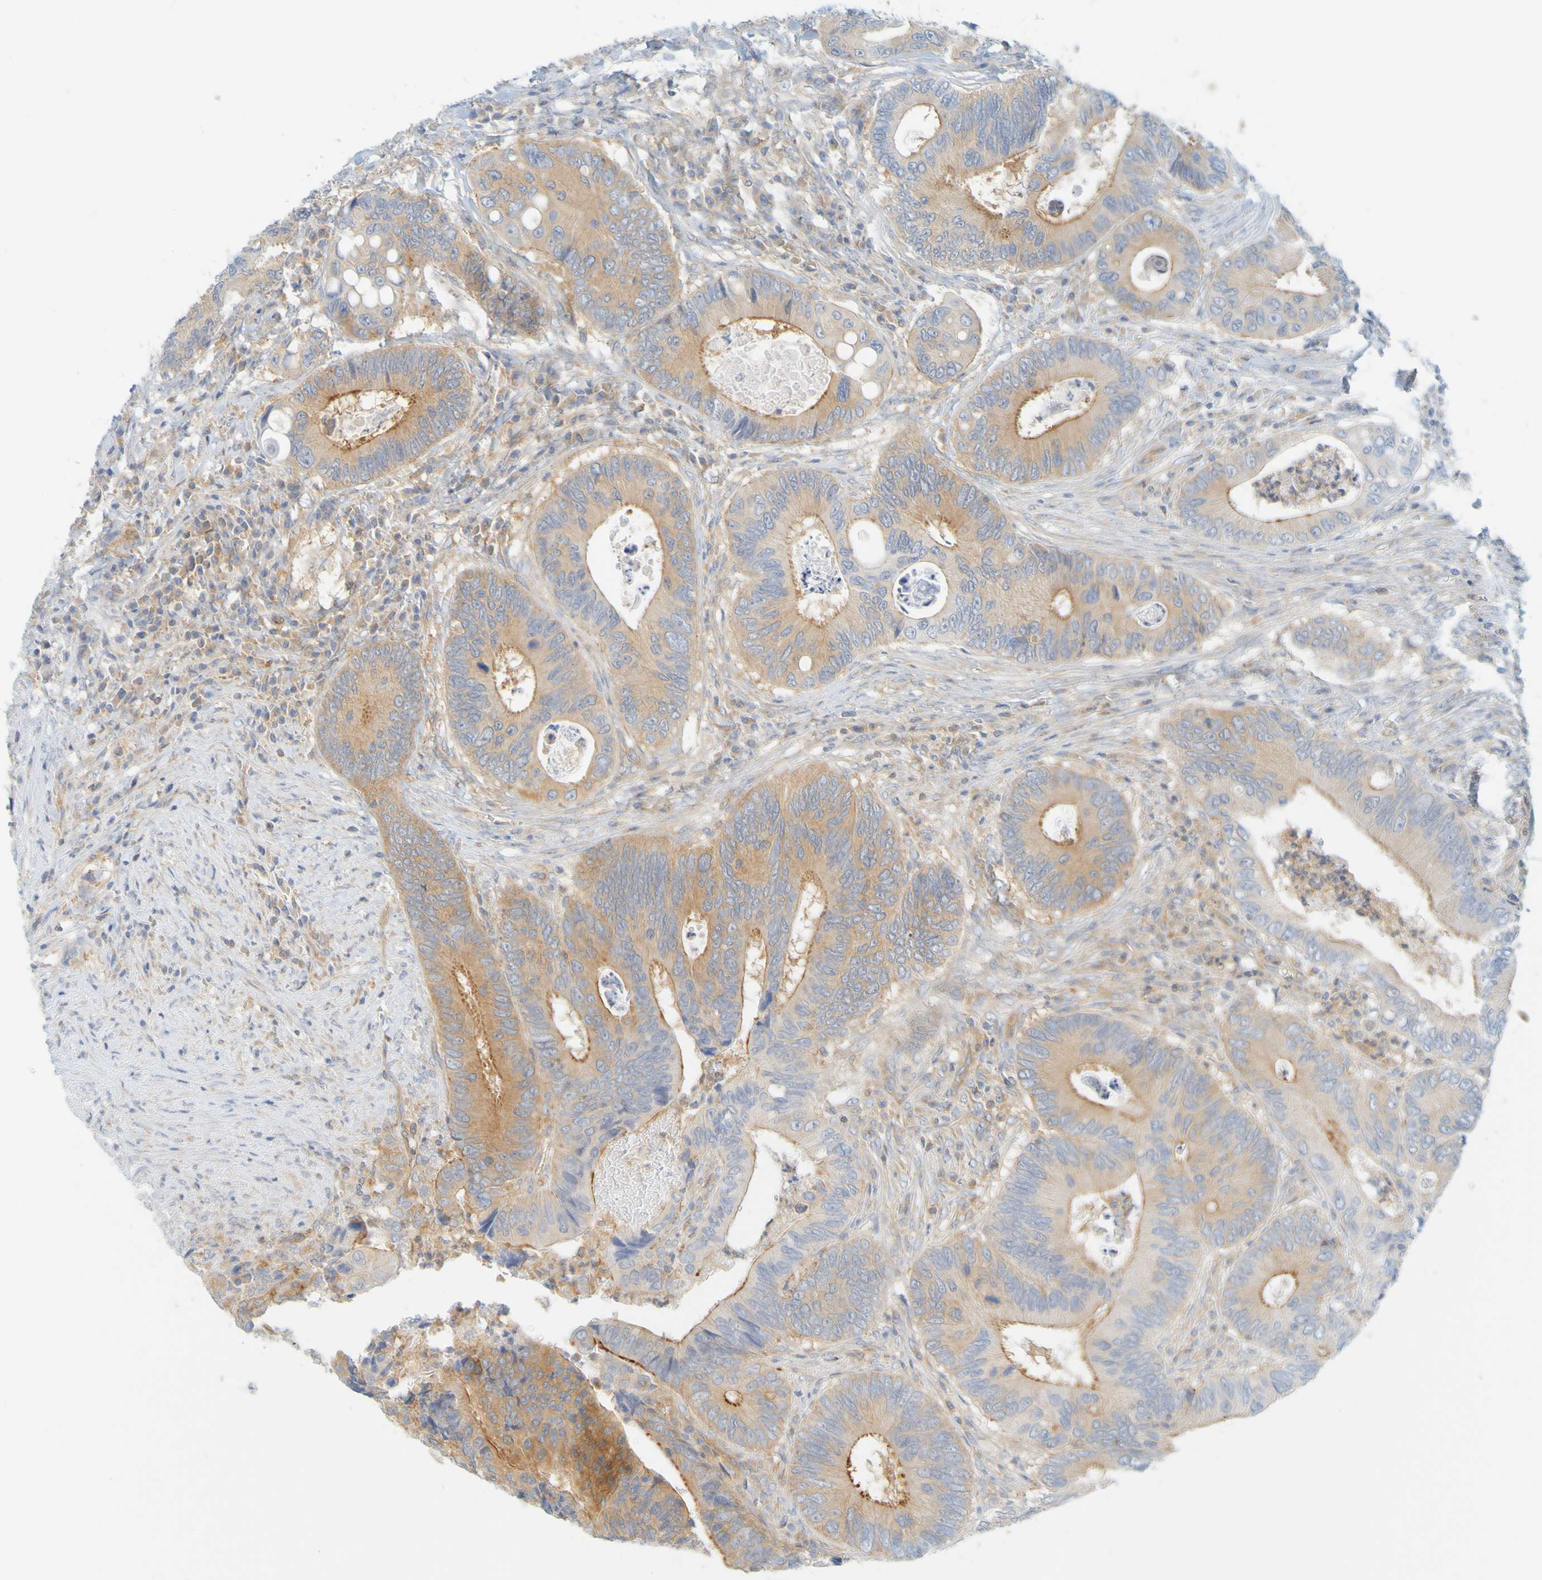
{"staining": {"intensity": "moderate", "quantity": ">75%", "location": "cytoplasmic/membranous"}, "tissue": "colorectal cancer", "cell_type": "Tumor cells", "image_type": "cancer", "snomed": [{"axis": "morphology", "description": "Inflammation, NOS"}, {"axis": "morphology", "description": "Adenocarcinoma, NOS"}, {"axis": "topography", "description": "Colon"}], "caption": "Immunohistochemistry of colorectal cancer exhibits medium levels of moderate cytoplasmic/membranous staining in about >75% of tumor cells.", "gene": "APPL1", "patient": {"sex": "male", "age": 72}}